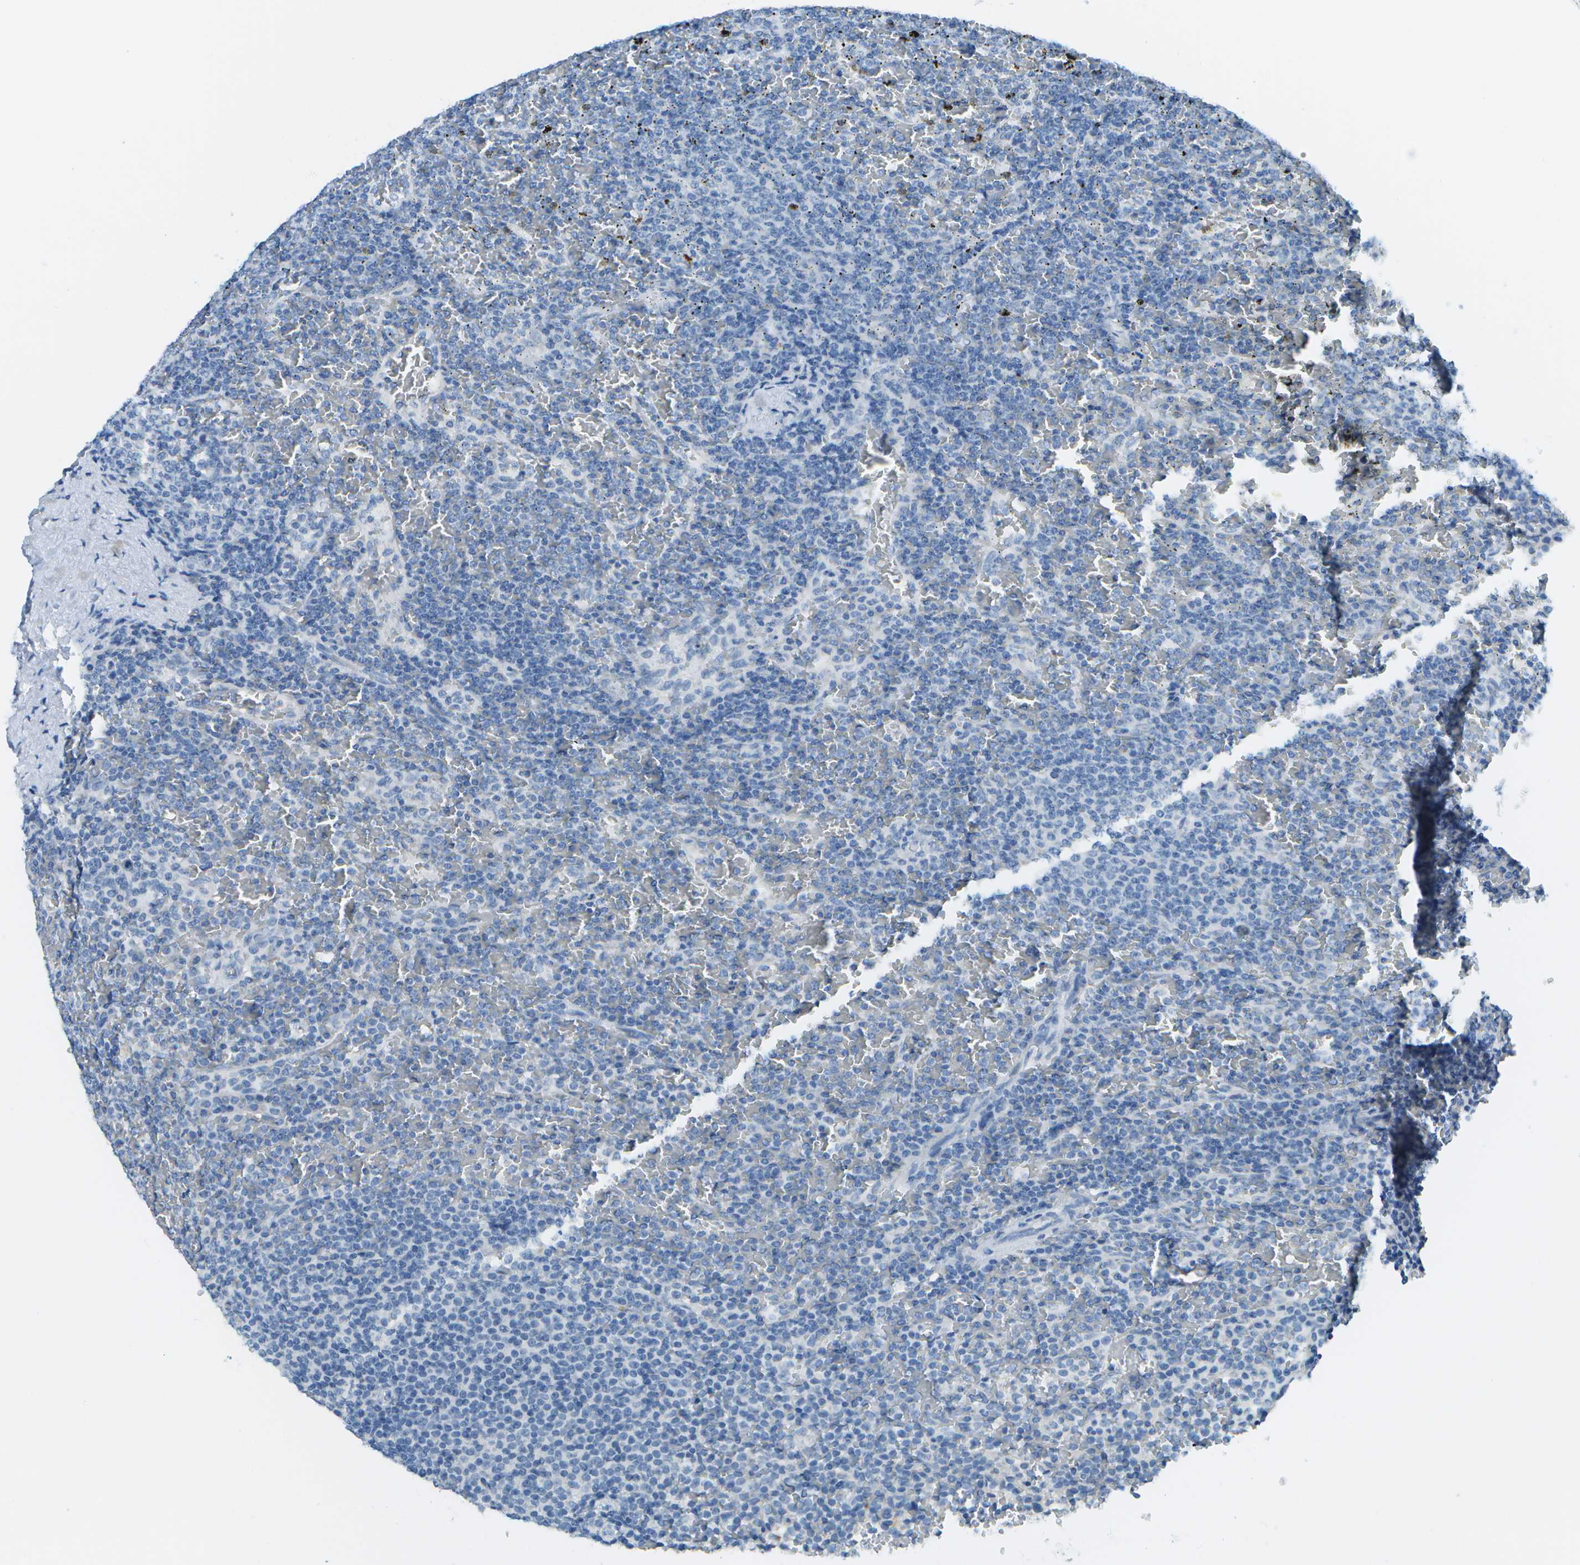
{"staining": {"intensity": "negative", "quantity": "none", "location": "none"}, "tissue": "lymphoma", "cell_type": "Tumor cells", "image_type": "cancer", "snomed": [{"axis": "morphology", "description": "Malignant lymphoma, non-Hodgkin's type, Low grade"}, {"axis": "topography", "description": "Spleen"}], "caption": "A micrograph of human lymphoma is negative for staining in tumor cells.", "gene": "C1S", "patient": {"sex": "female", "age": 77}}